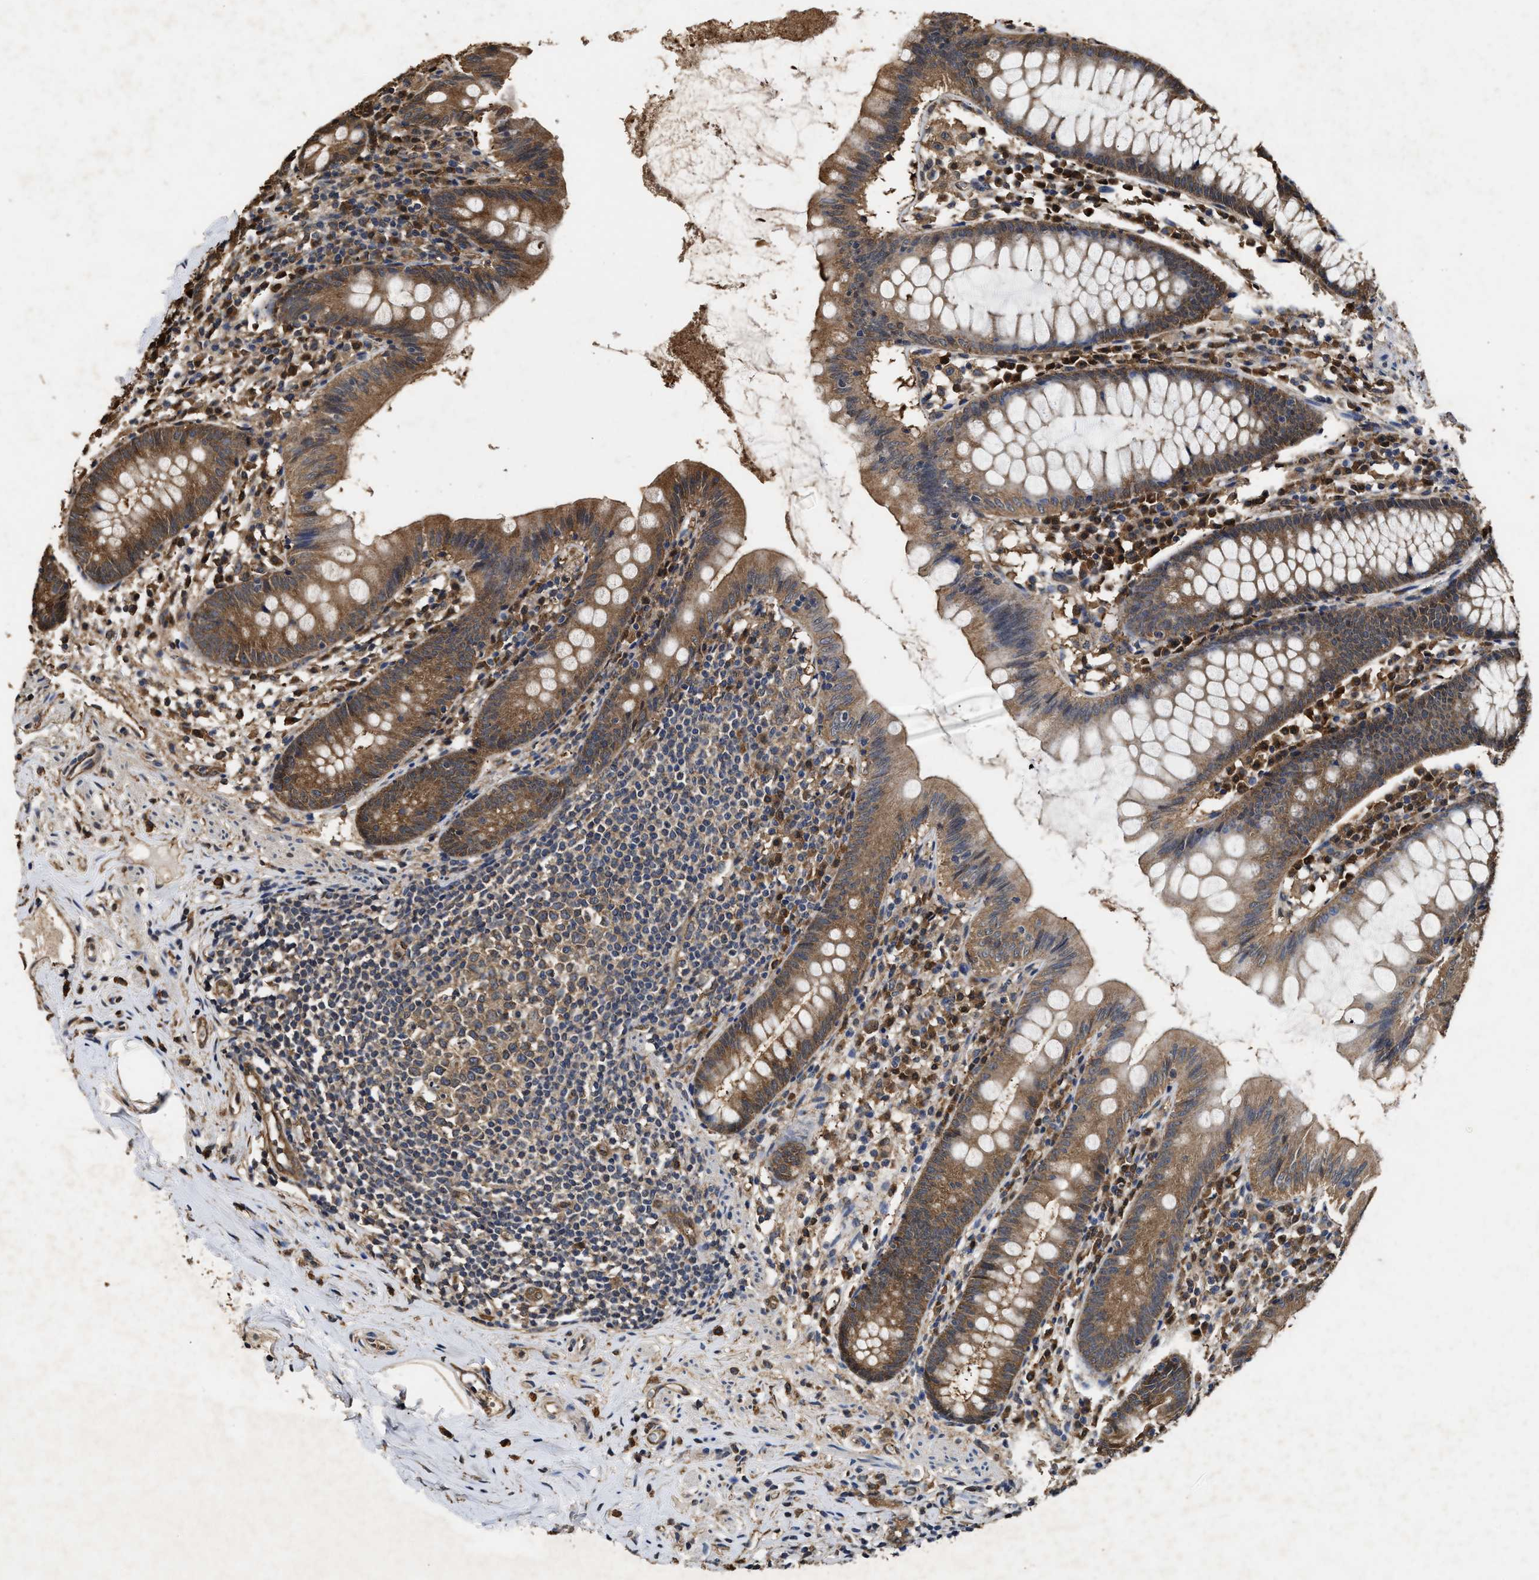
{"staining": {"intensity": "moderate", "quantity": ">75%", "location": "cytoplasmic/membranous"}, "tissue": "appendix", "cell_type": "Glandular cells", "image_type": "normal", "snomed": [{"axis": "morphology", "description": "Normal tissue, NOS"}, {"axis": "topography", "description": "Appendix"}], "caption": "Immunohistochemical staining of benign human appendix reveals medium levels of moderate cytoplasmic/membranous positivity in about >75% of glandular cells.", "gene": "YWHAE", "patient": {"sex": "male", "age": 52}}